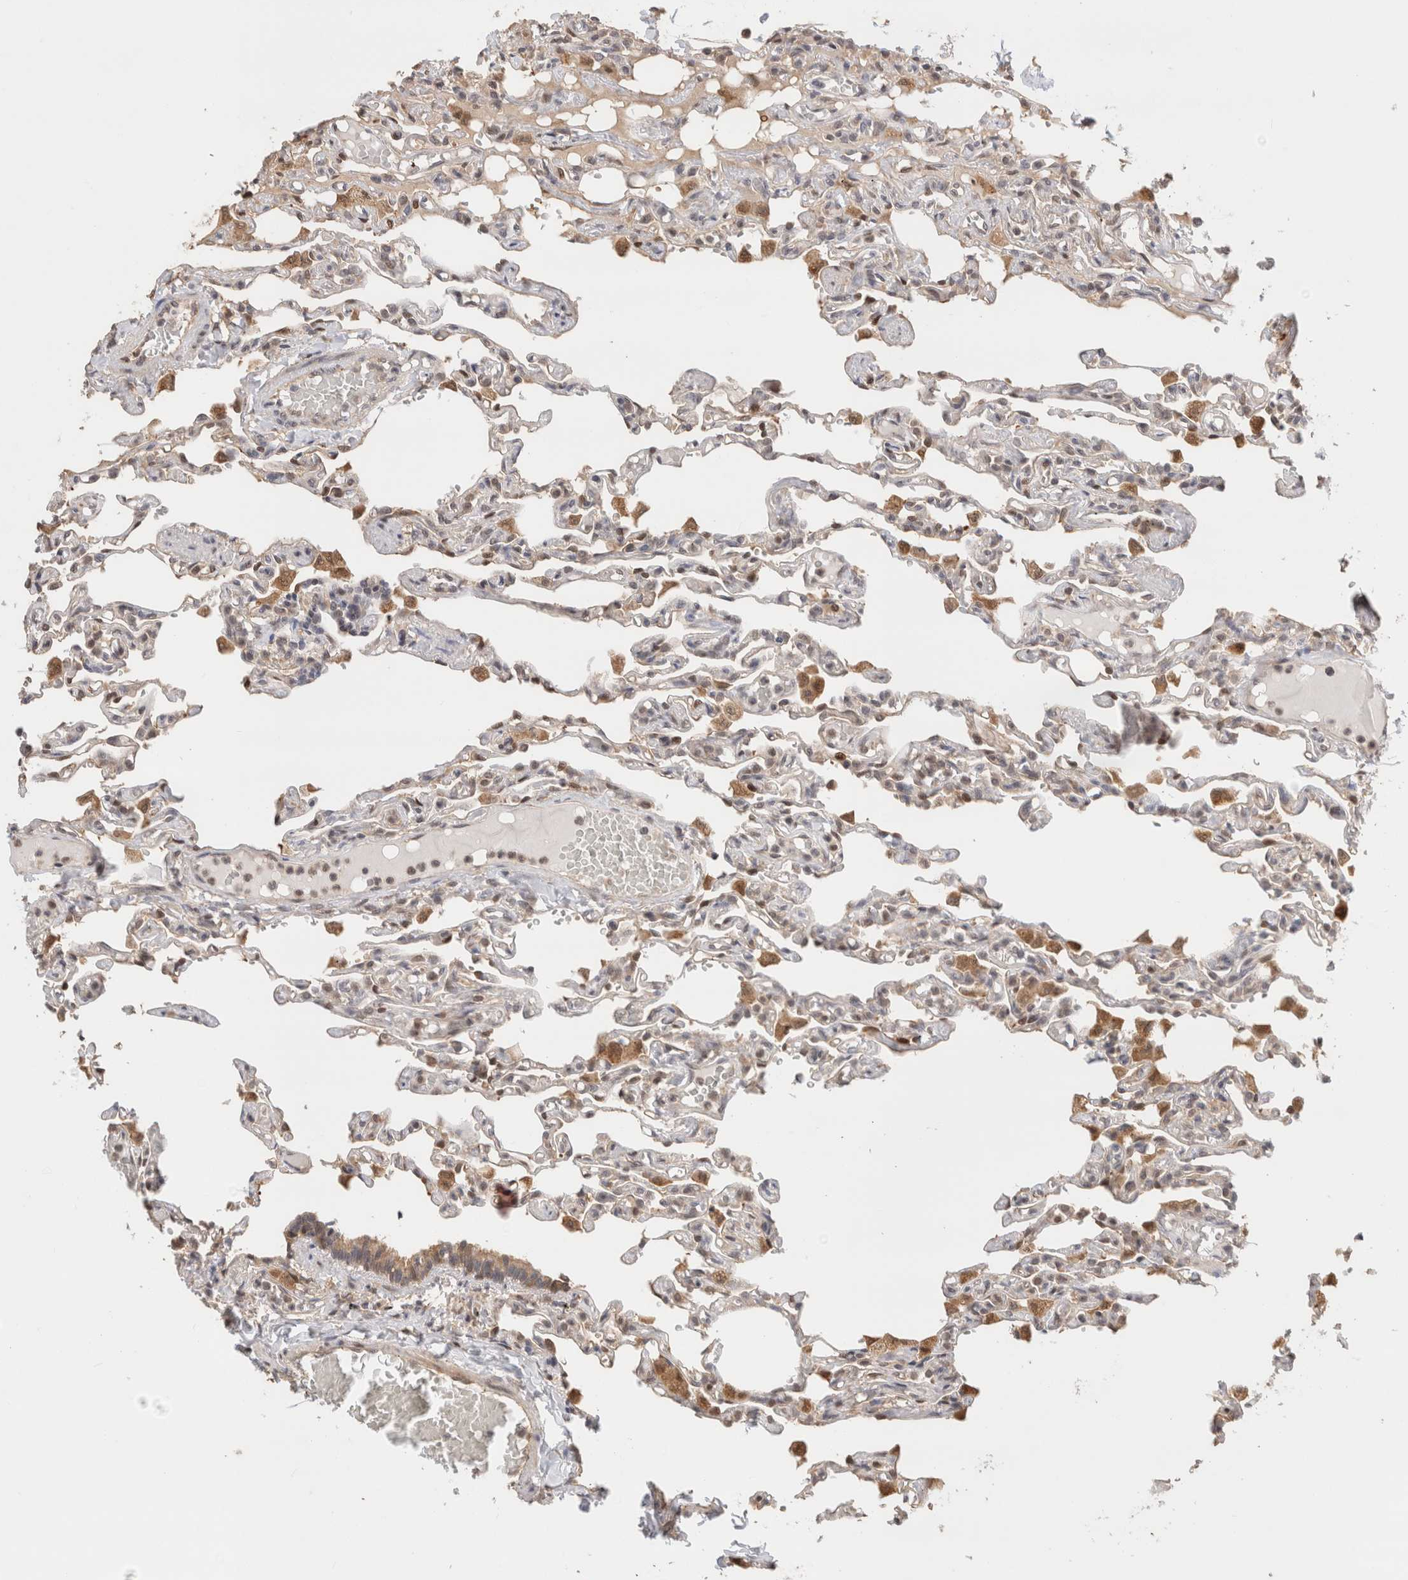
{"staining": {"intensity": "weak", "quantity": "<25%", "location": "cytoplasmic/membranous"}, "tissue": "lung", "cell_type": "Alveolar cells", "image_type": "normal", "snomed": [{"axis": "morphology", "description": "Normal tissue, NOS"}, {"axis": "topography", "description": "Lung"}], "caption": "This is an IHC micrograph of normal lung. There is no positivity in alveolar cells.", "gene": "OTUD6B", "patient": {"sex": "male", "age": 21}}